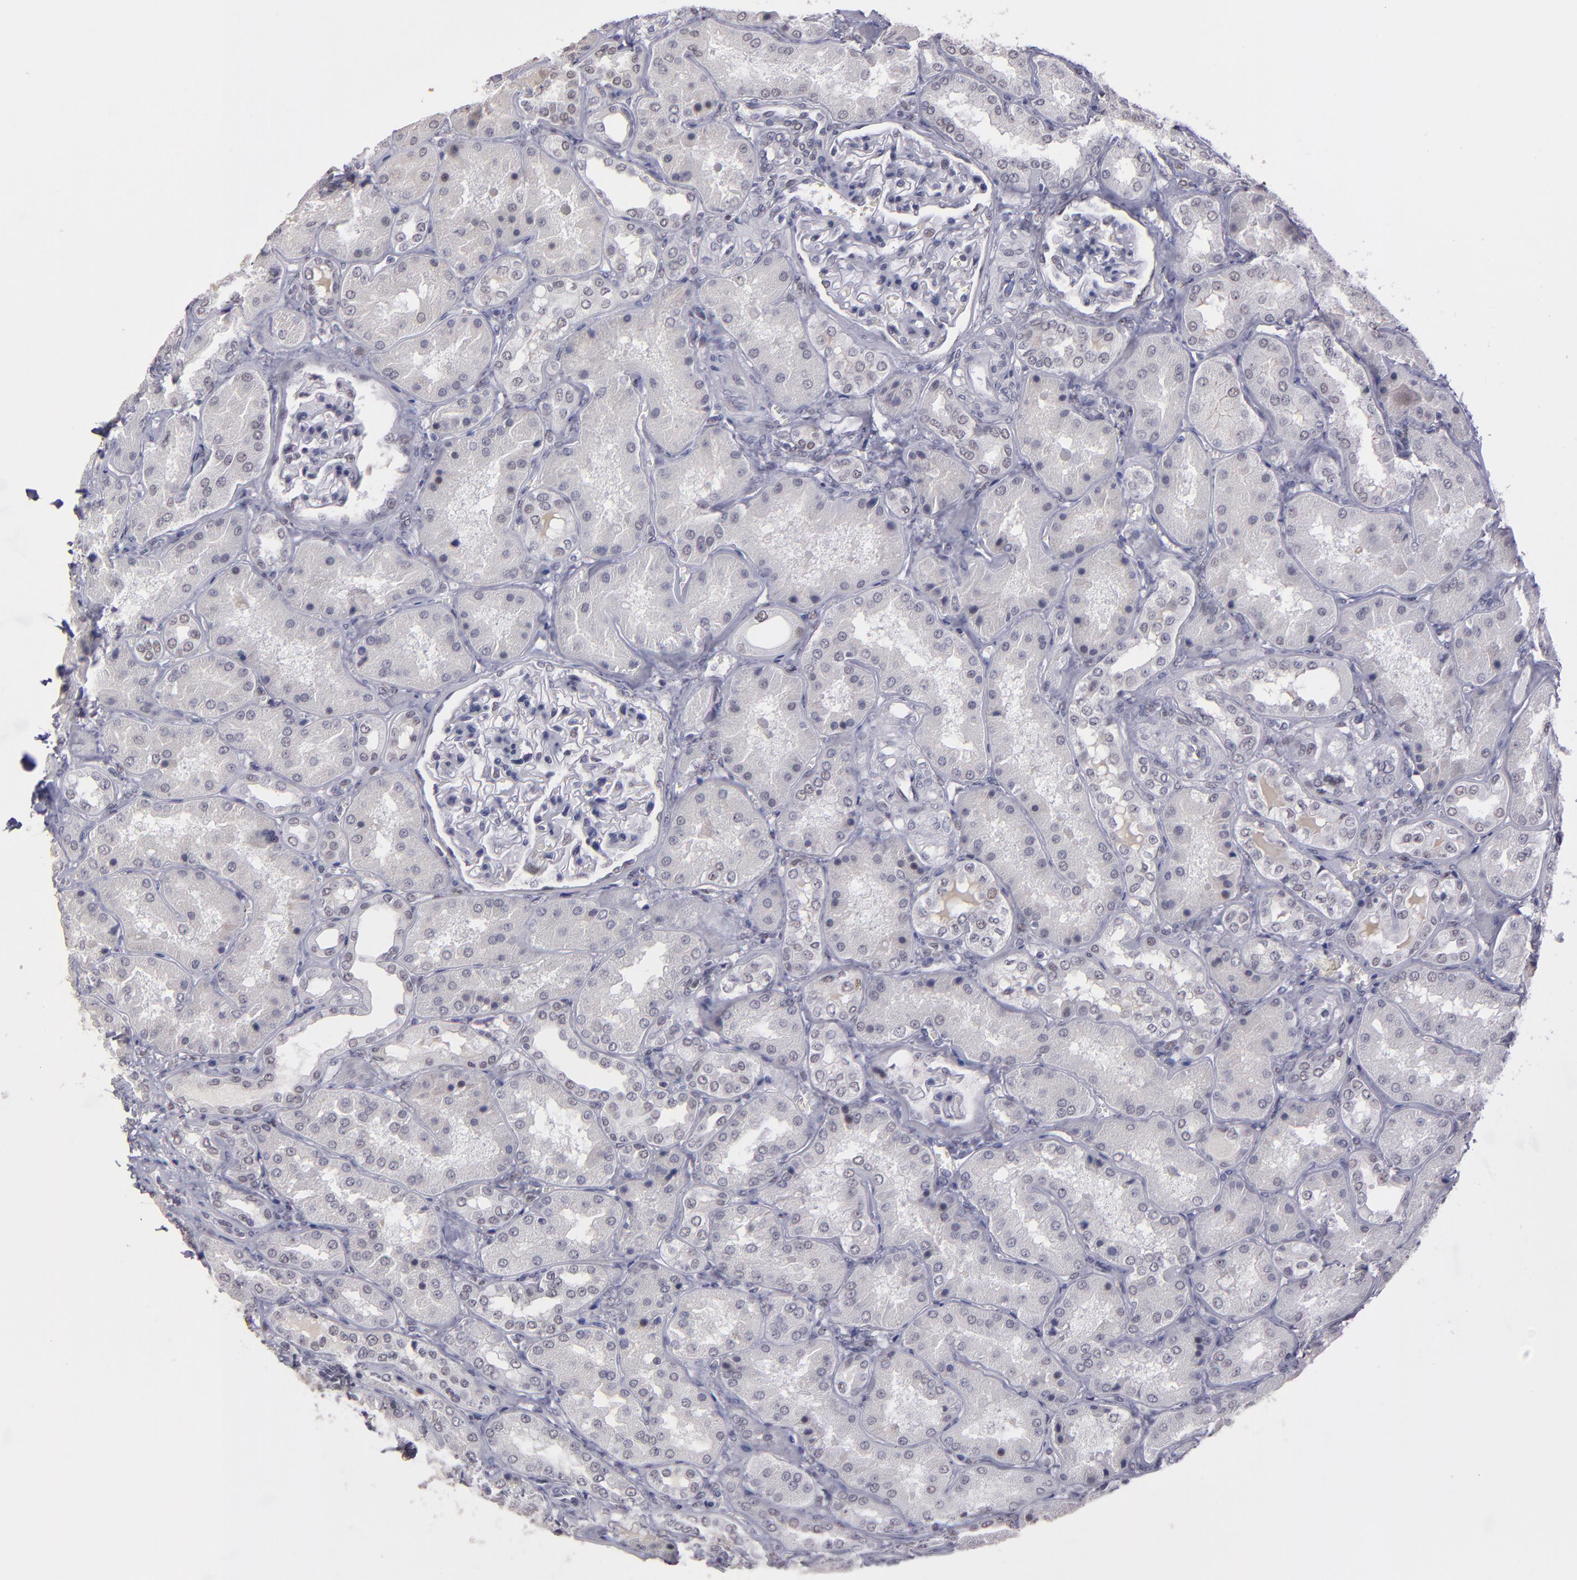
{"staining": {"intensity": "negative", "quantity": "none", "location": "none"}, "tissue": "kidney", "cell_type": "Cells in glomeruli", "image_type": "normal", "snomed": [{"axis": "morphology", "description": "Normal tissue, NOS"}, {"axis": "topography", "description": "Kidney"}], "caption": "The image reveals no significant expression in cells in glomeruli of kidney. Nuclei are stained in blue.", "gene": "OTUB2", "patient": {"sex": "female", "age": 56}}